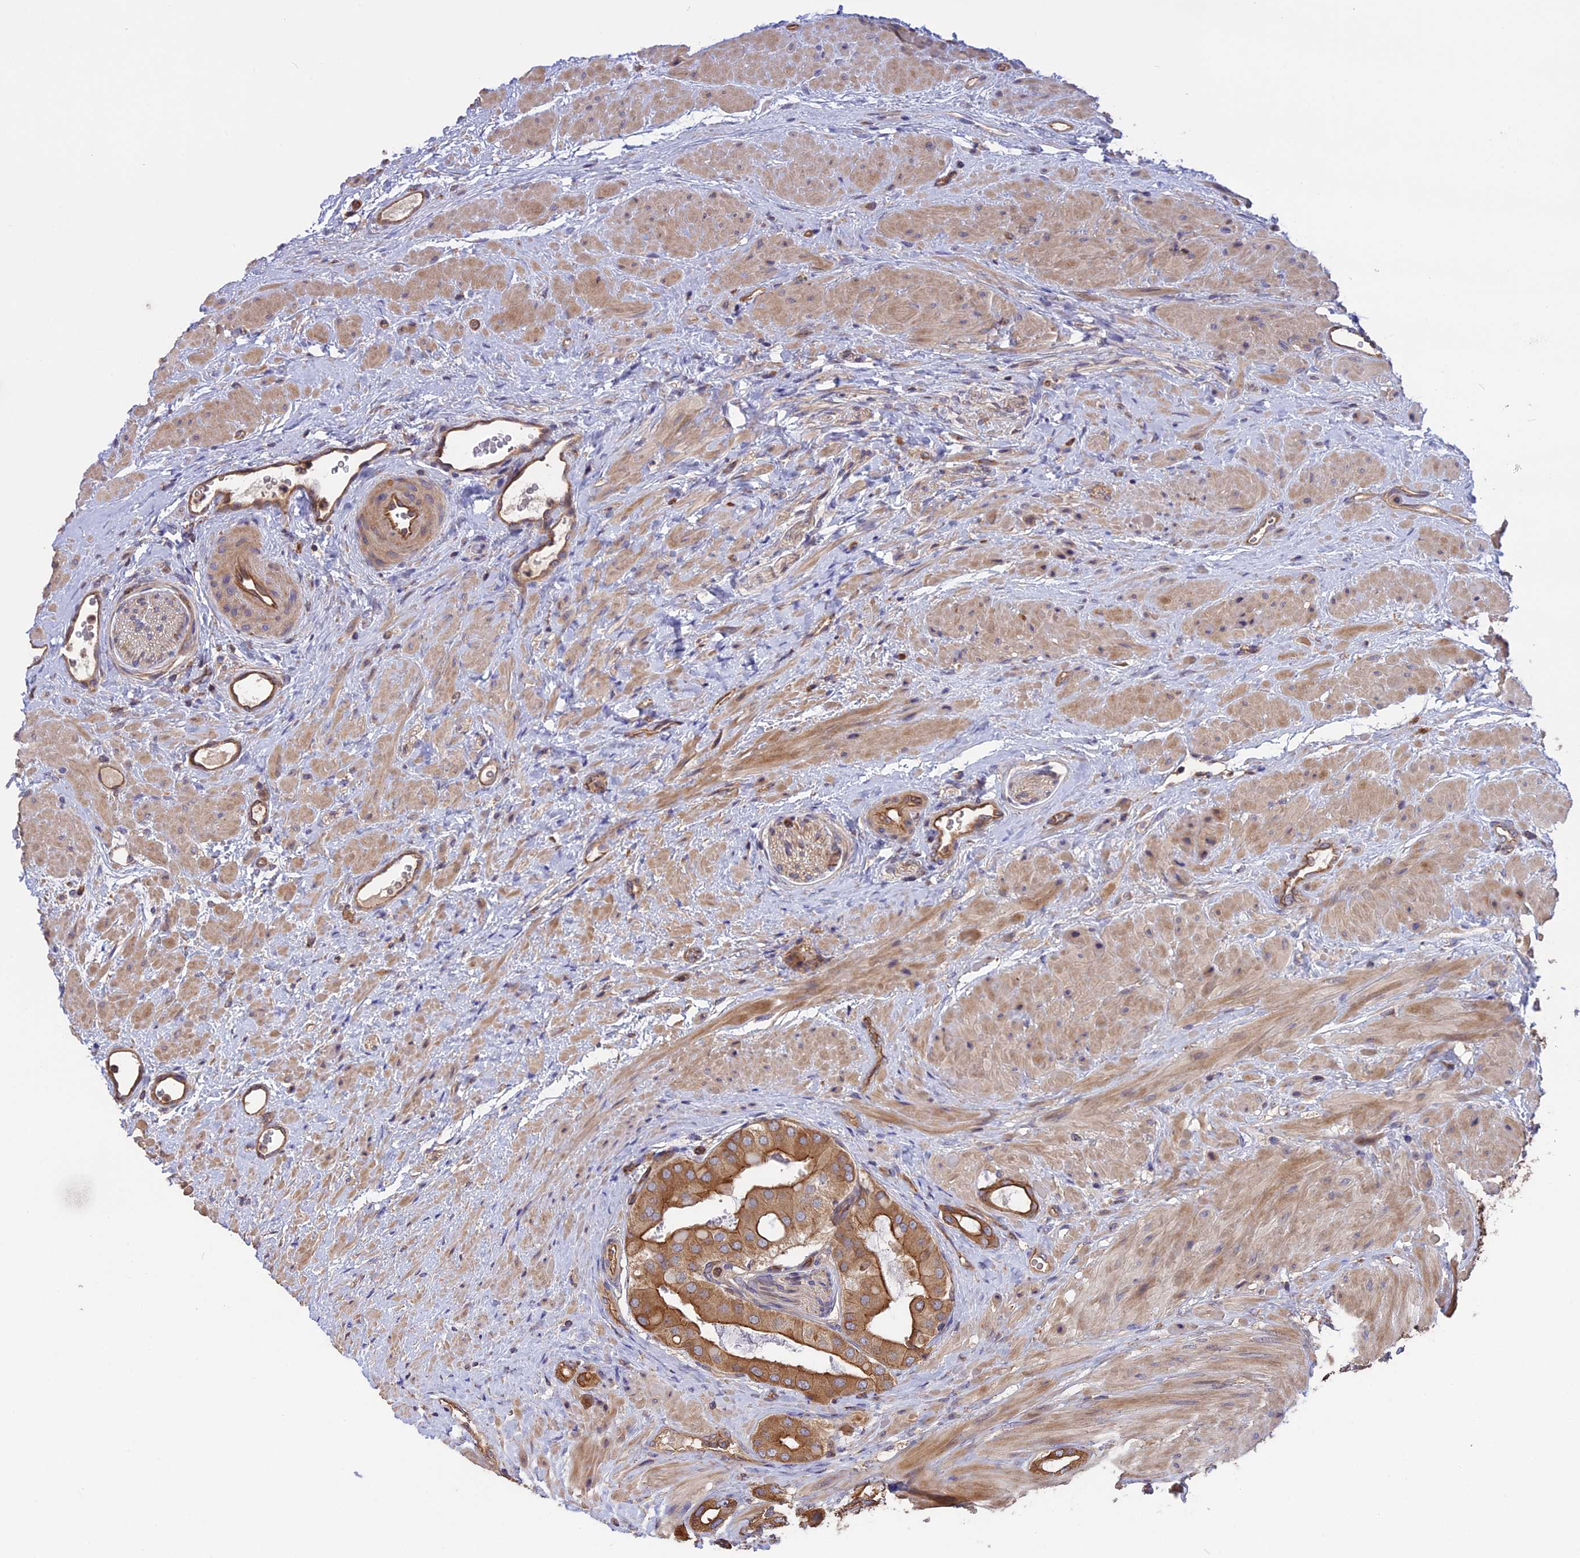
{"staining": {"intensity": "moderate", "quantity": ">75%", "location": "cytoplasmic/membranous"}, "tissue": "prostate cancer", "cell_type": "Tumor cells", "image_type": "cancer", "snomed": [{"axis": "morphology", "description": "Adenocarcinoma, Low grade"}, {"axis": "topography", "description": "Prostate"}], "caption": "High-power microscopy captured an immunohistochemistry (IHC) photomicrograph of prostate cancer, revealing moderate cytoplasmic/membranous staining in approximately >75% of tumor cells.", "gene": "GAS8", "patient": {"sex": "male", "age": 57}}